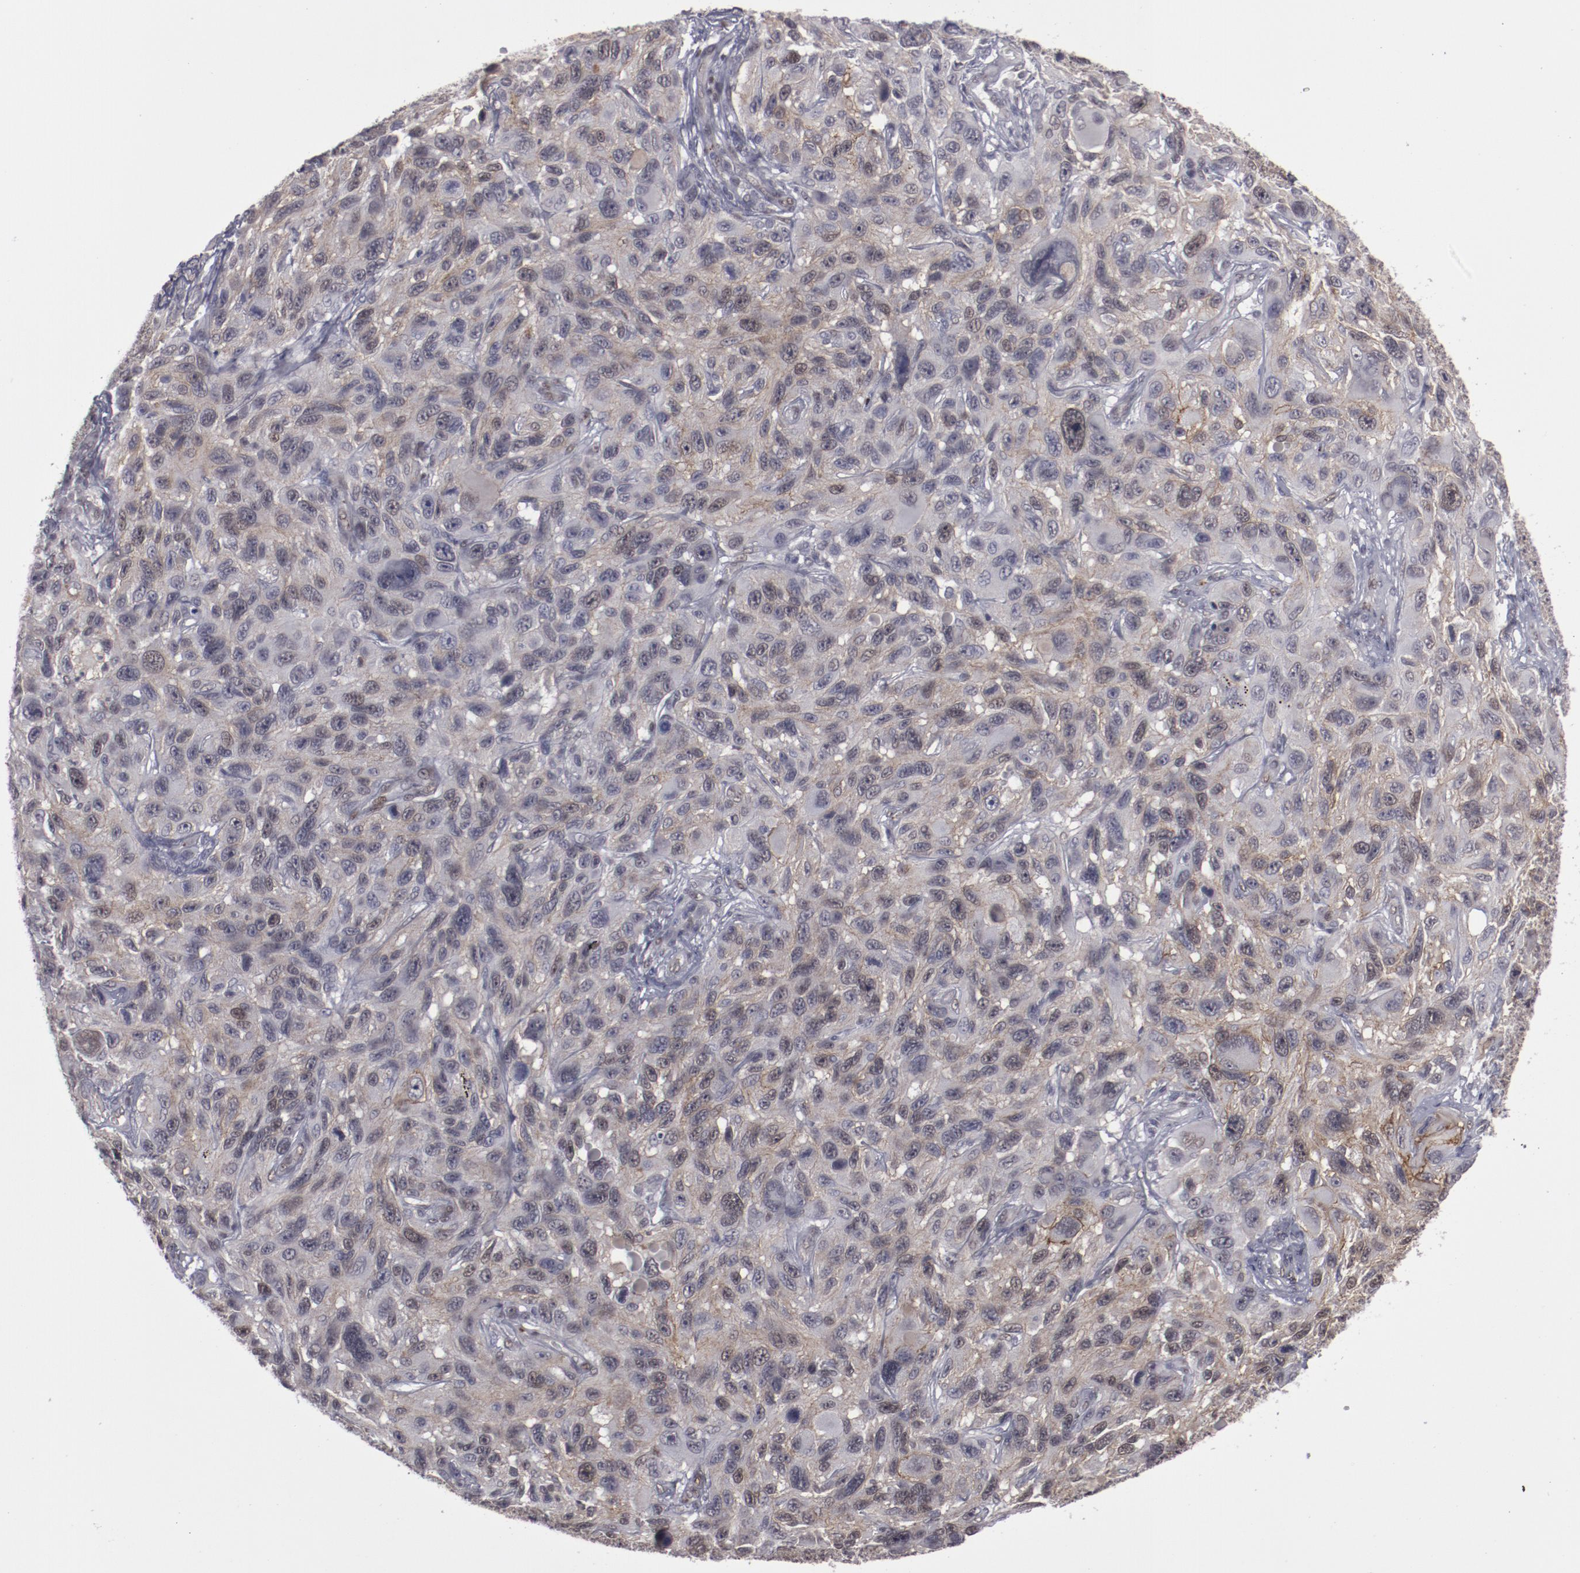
{"staining": {"intensity": "weak", "quantity": "25%-75%", "location": "cytoplasmic/membranous"}, "tissue": "melanoma", "cell_type": "Tumor cells", "image_type": "cancer", "snomed": [{"axis": "morphology", "description": "Malignant melanoma, NOS"}, {"axis": "topography", "description": "Skin"}], "caption": "This photomicrograph shows immunohistochemistry (IHC) staining of melanoma, with low weak cytoplasmic/membranous expression in approximately 25%-75% of tumor cells.", "gene": "LEF1", "patient": {"sex": "male", "age": 53}}